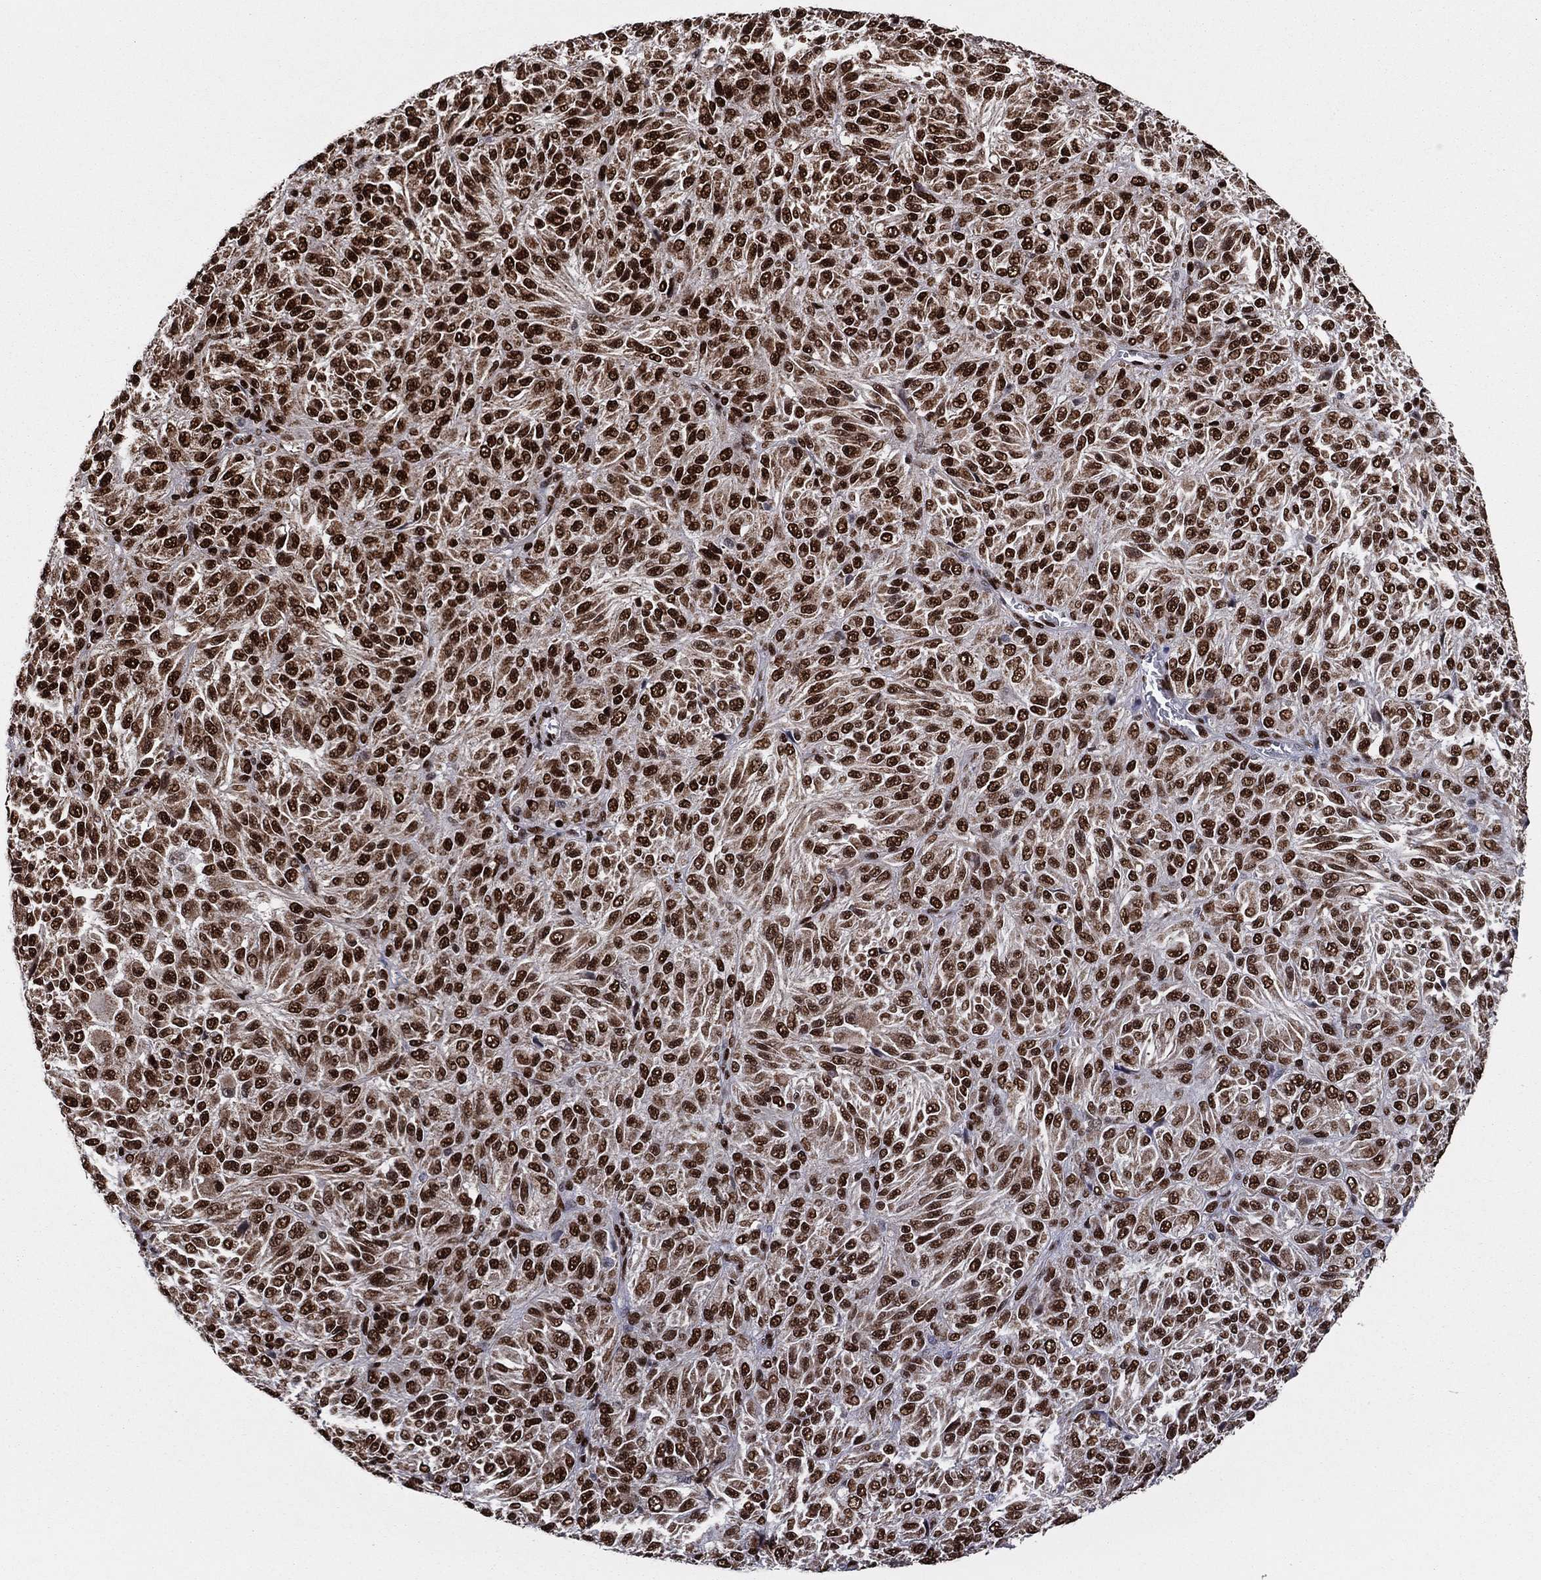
{"staining": {"intensity": "strong", "quantity": ">75%", "location": "nuclear"}, "tissue": "melanoma", "cell_type": "Tumor cells", "image_type": "cancer", "snomed": [{"axis": "morphology", "description": "Malignant melanoma, Metastatic site"}, {"axis": "topography", "description": "Brain"}], "caption": "Protein expression analysis of melanoma reveals strong nuclear staining in approximately >75% of tumor cells.", "gene": "TP53BP1", "patient": {"sex": "female", "age": 56}}